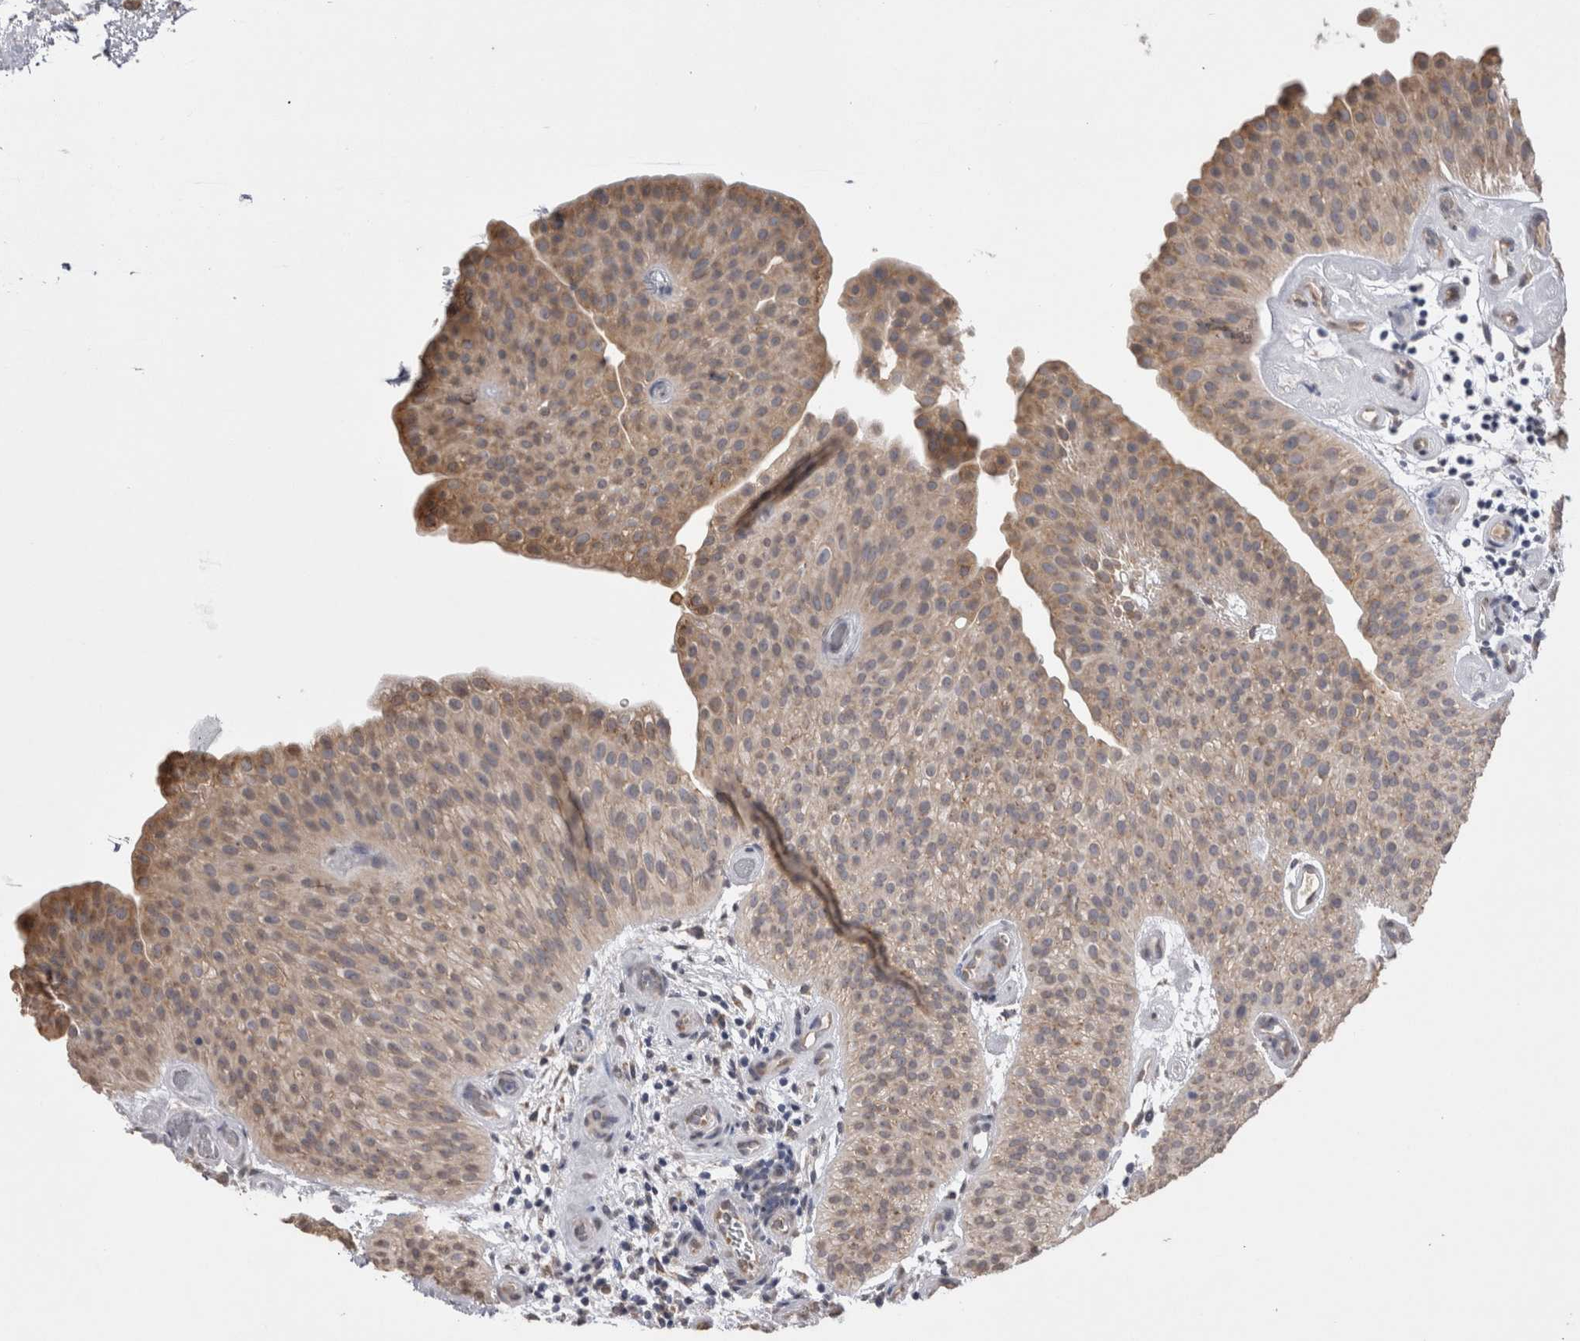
{"staining": {"intensity": "weak", "quantity": ">75%", "location": "cytoplasmic/membranous"}, "tissue": "urothelial cancer", "cell_type": "Tumor cells", "image_type": "cancer", "snomed": [{"axis": "morphology", "description": "Urothelial carcinoma, Low grade"}, {"axis": "topography", "description": "Urinary bladder"}], "caption": "DAB immunohistochemical staining of low-grade urothelial carcinoma displays weak cytoplasmic/membranous protein positivity in approximately >75% of tumor cells.", "gene": "NOMO1", "patient": {"sex": "female", "age": 60}}